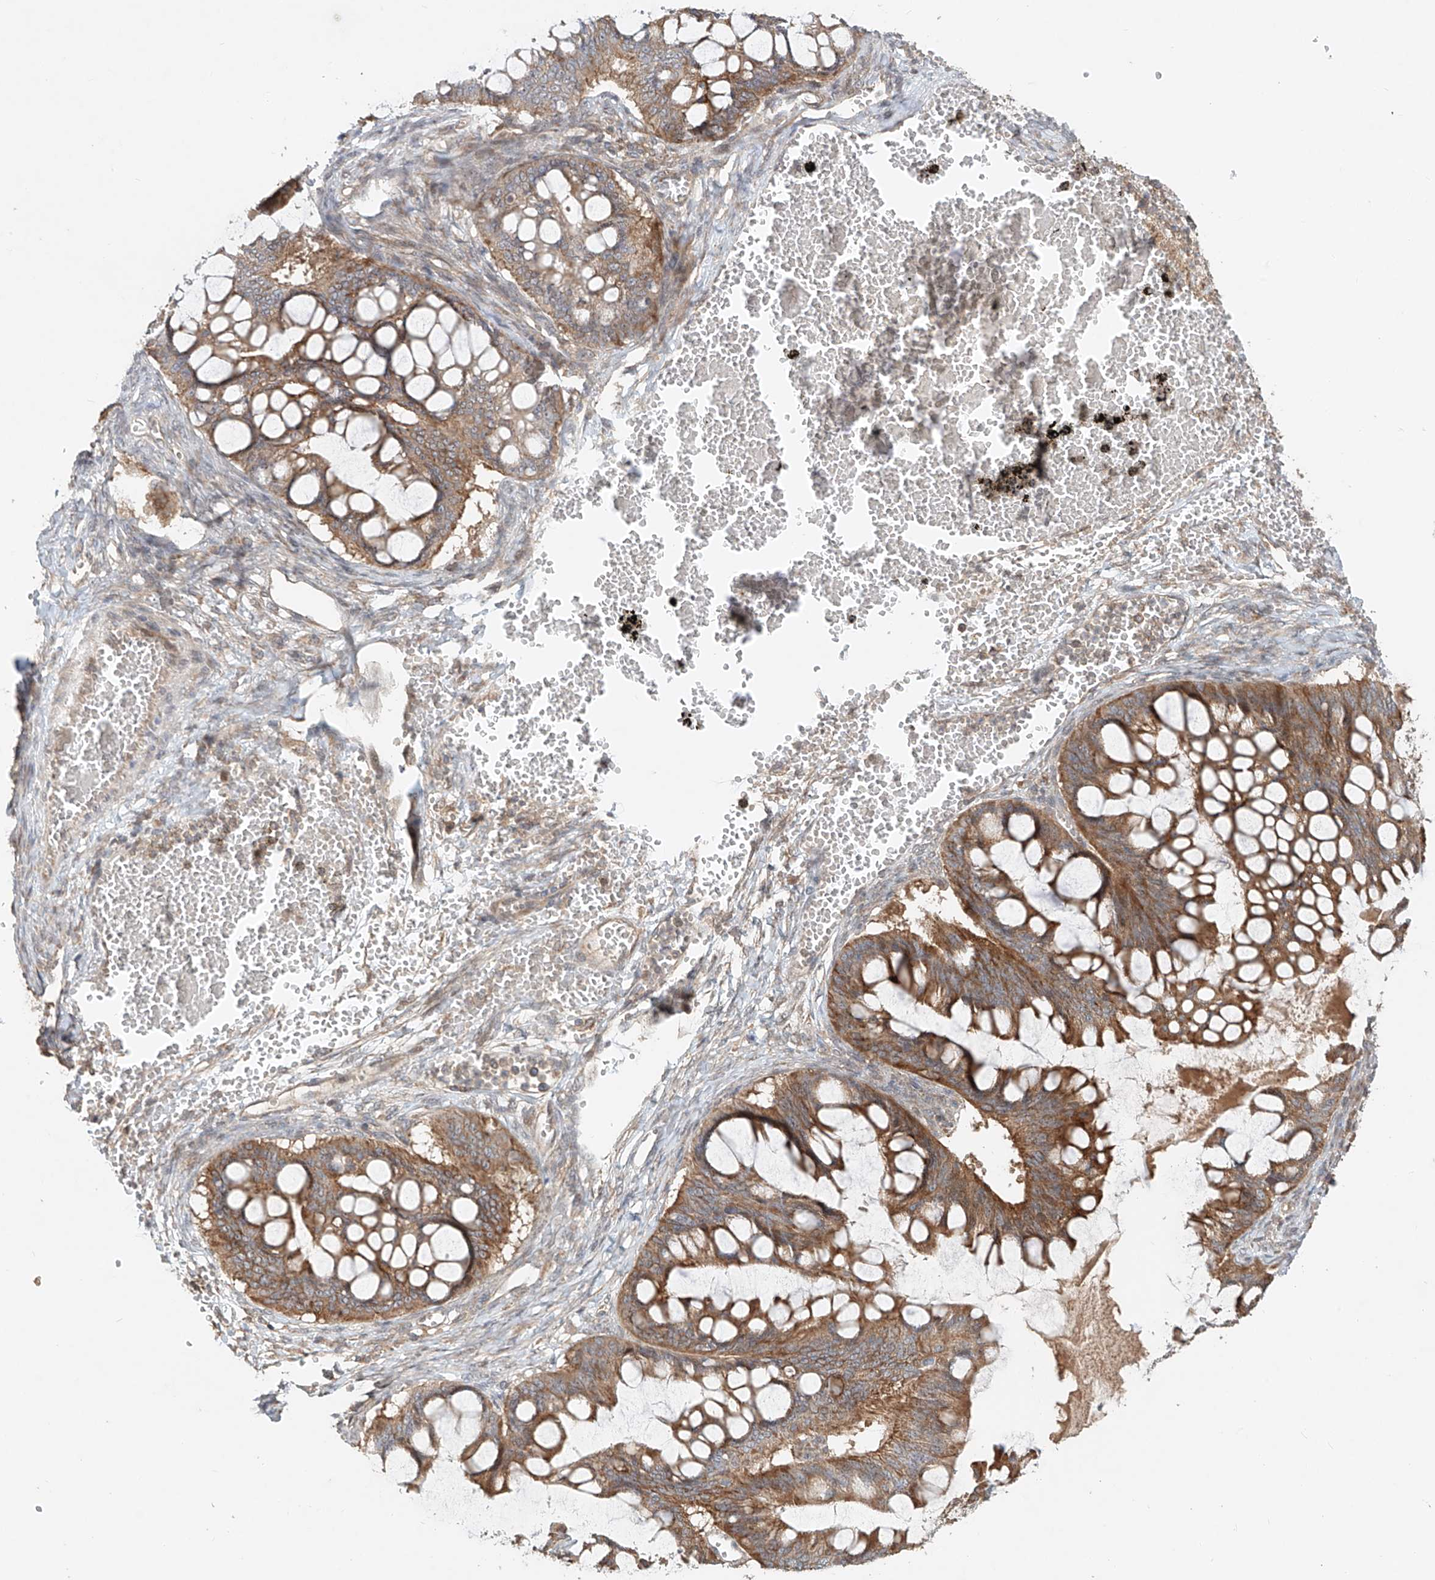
{"staining": {"intensity": "moderate", "quantity": ">75%", "location": "cytoplasmic/membranous"}, "tissue": "ovarian cancer", "cell_type": "Tumor cells", "image_type": "cancer", "snomed": [{"axis": "morphology", "description": "Cystadenocarcinoma, mucinous, NOS"}, {"axis": "topography", "description": "Ovary"}], "caption": "Immunohistochemical staining of ovarian cancer (mucinous cystadenocarcinoma) displays moderate cytoplasmic/membranous protein positivity in about >75% of tumor cells.", "gene": "TMEM61", "patient": {"sex": "female", "age": 73}}